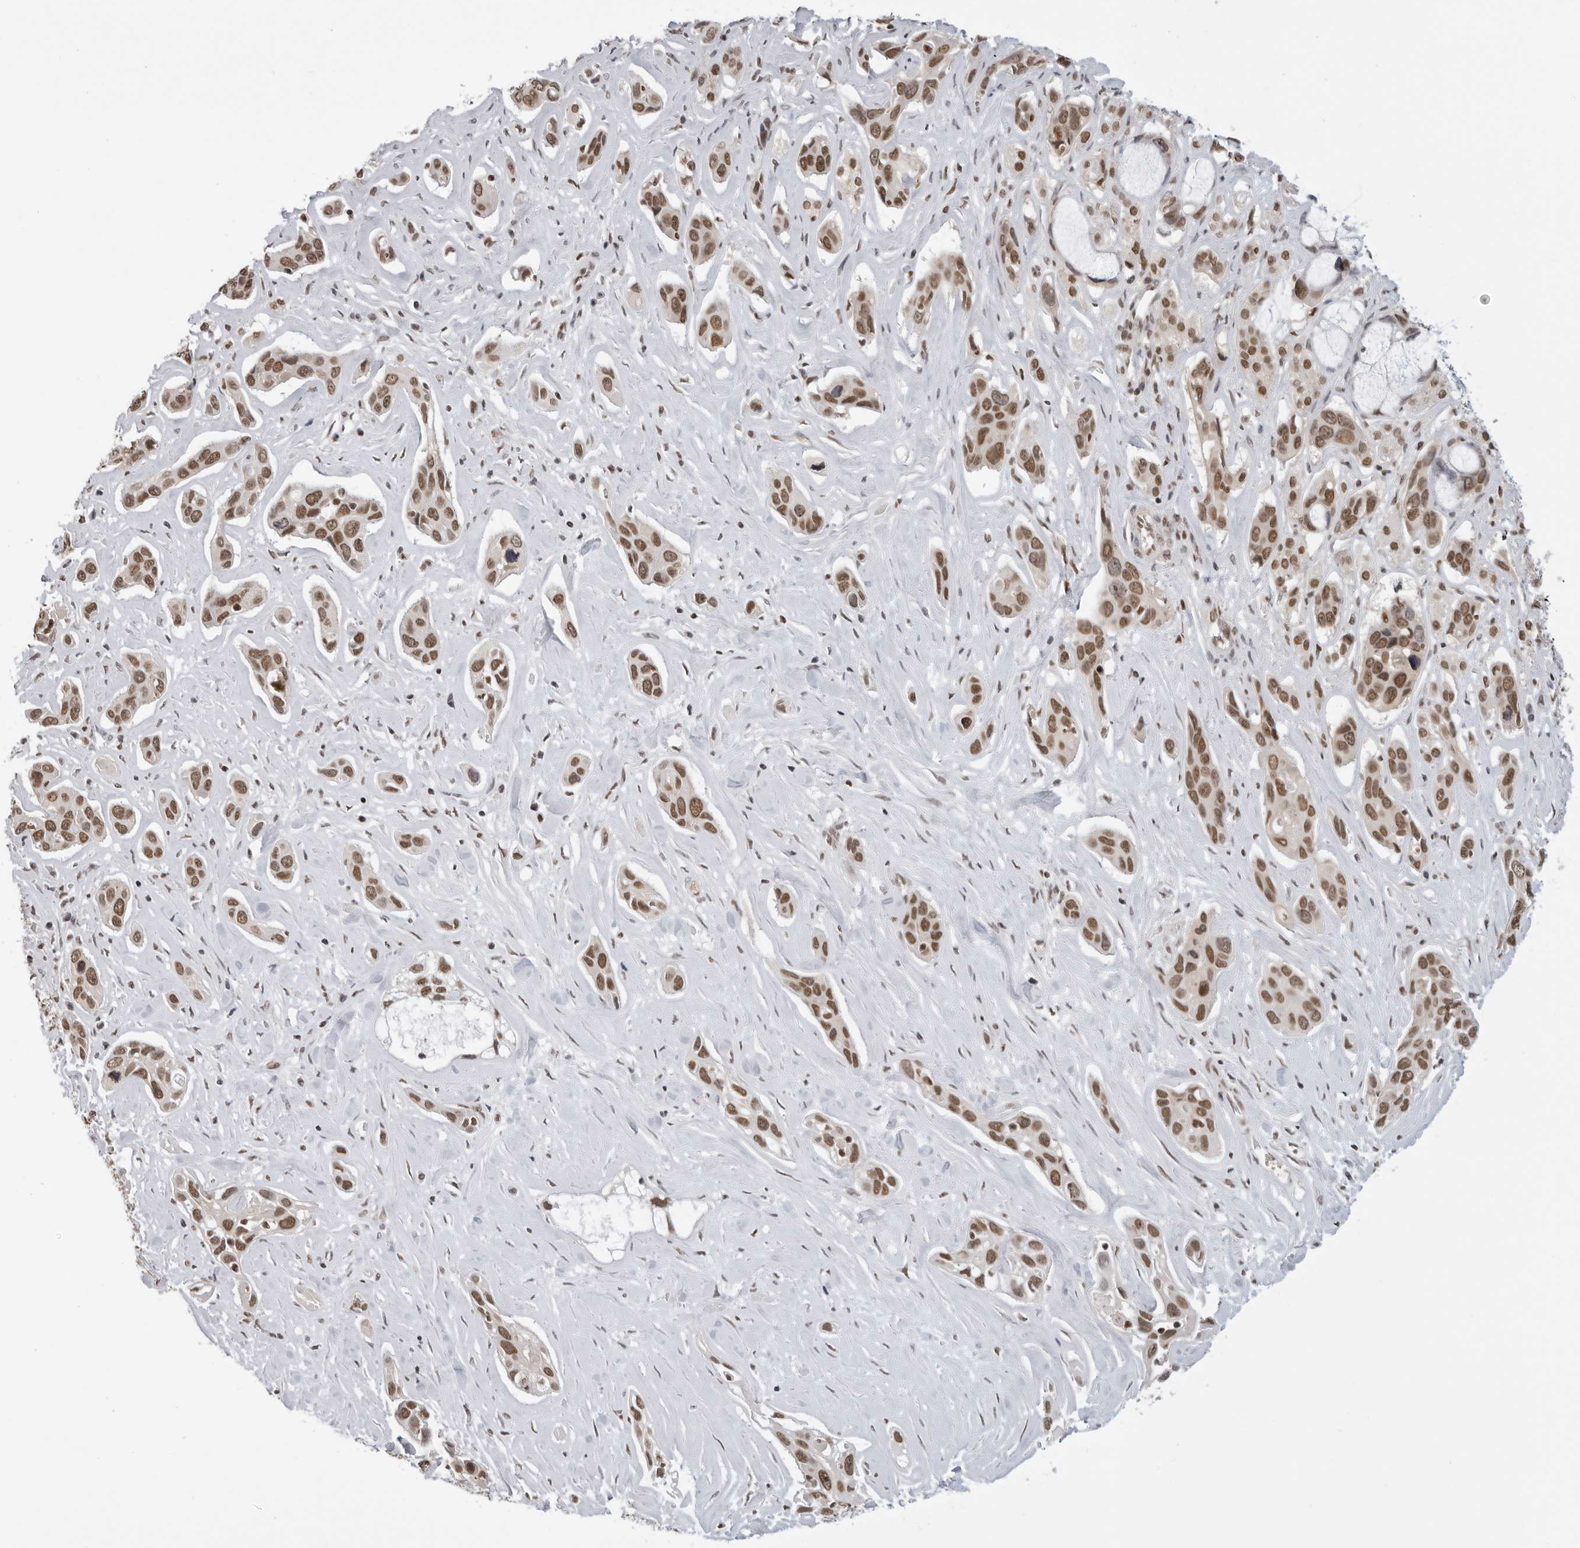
{"staining": {"intensity": "moderate", "quantity": ">75%", "location": "nuclear"}, "tissue": "pancreatic cancer", "cell_type": "Tumor cells", "image_type": "cancer", "snomed": [{"axis": "morphology", "description": "Adenocarcinoma, NOS"}, {"axis": "topography", "description": "Pancreas"}], "caption": "Pancreatic cancer stained with immunohistochemistry shows moderate nuclear positivity in about >75% of tumor cells.", "gene": "RPA2", "patient": {"sex": "female", "age": 60}}